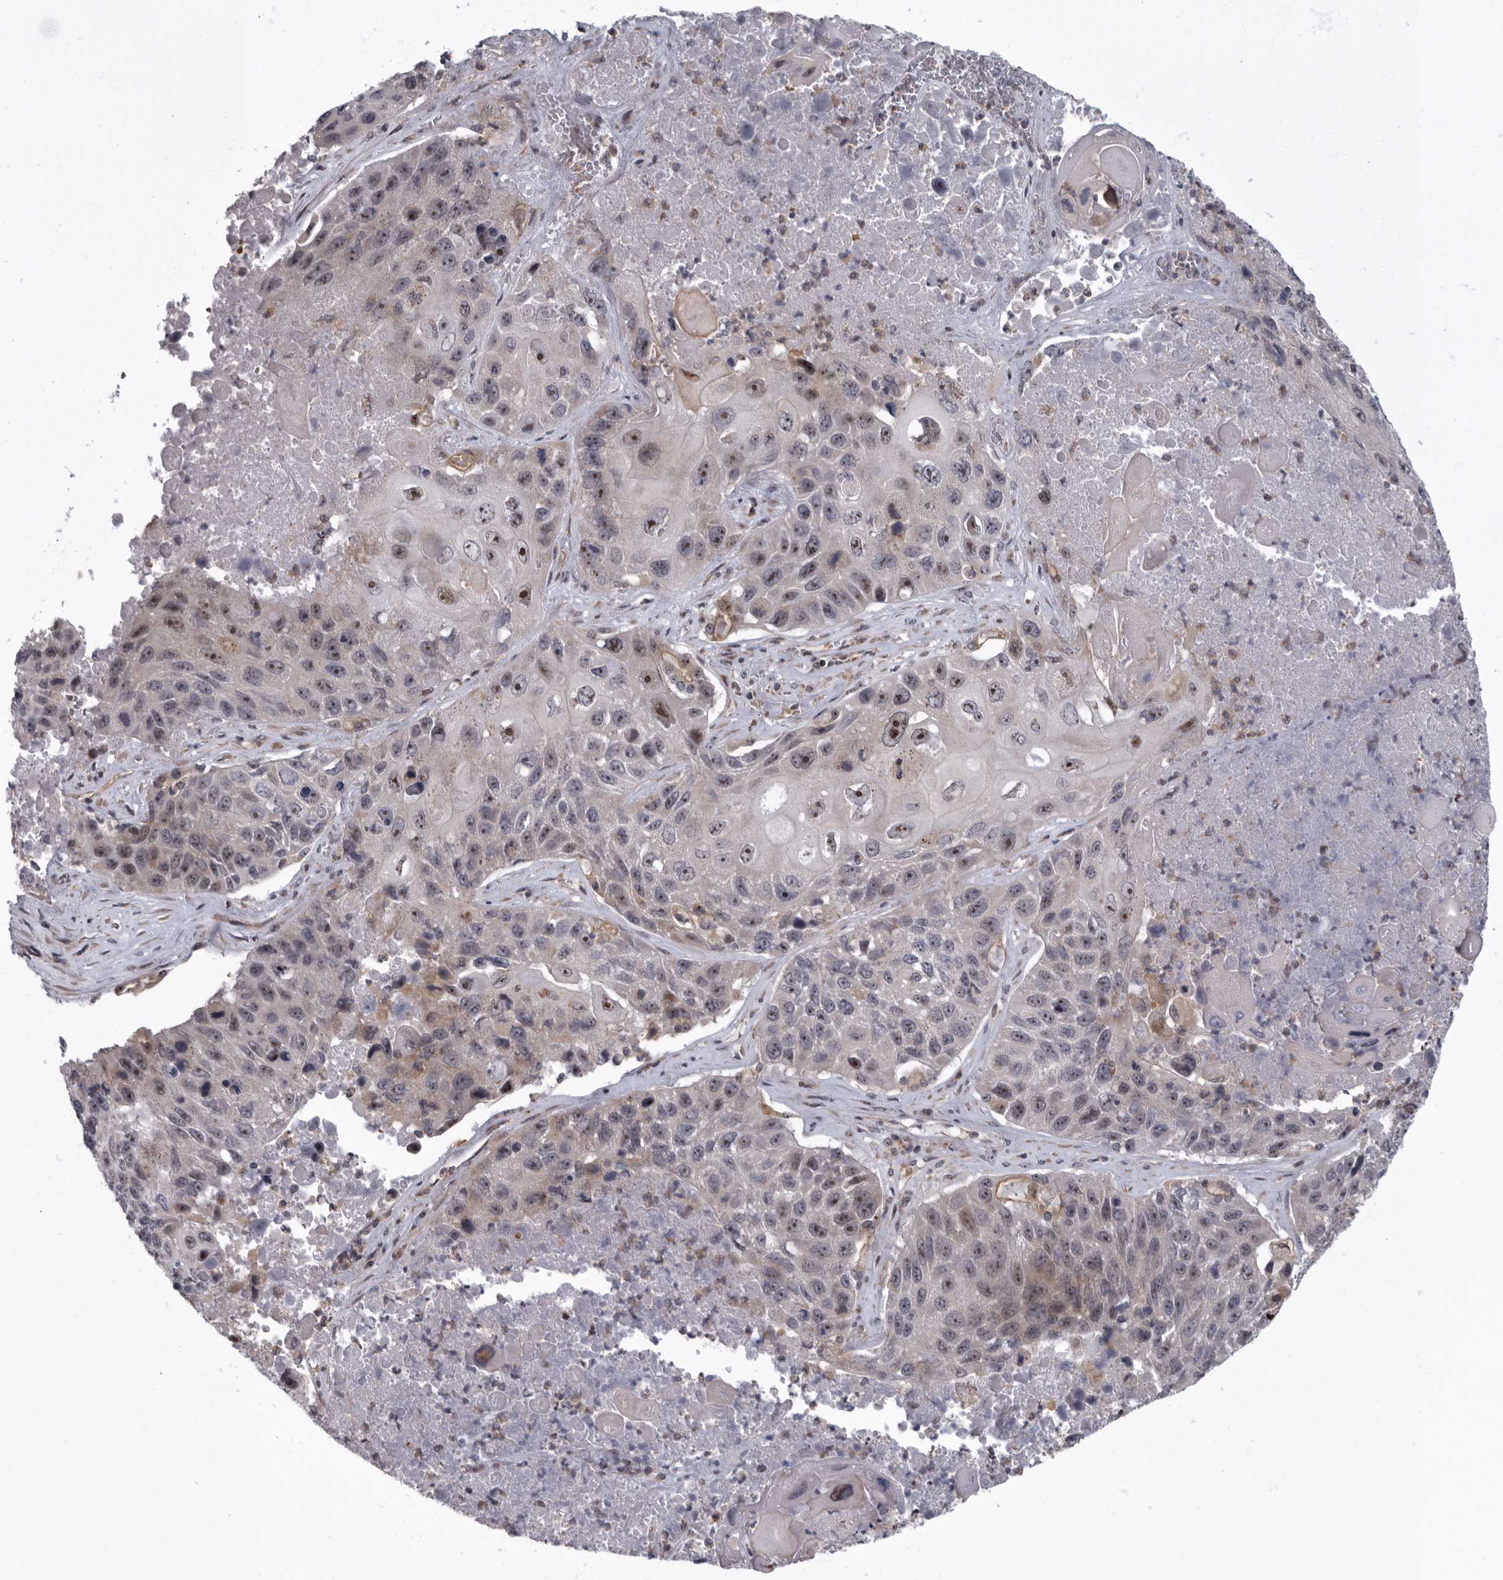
{"staining": {"intensity": "strong", "quantity": "<25%", "location": "nuclear"}, "tissue": "lung cancer", "cell_type": "Tumor cells", "image_type": "cancer", "snomed": [{"axis": "morphology", "description": "Squamous cell carcinoma, NOS"}, {"axis": "topography", "description": "Lung"}], "caption": "Immunohistochemical staining of human lung cancer (squamous cell carcinoma) reveals strong nuclear protein positivity in approximately <25% of tumor cells.", "gene": "PDCD11", "patient": {"sex": "male", "age": 61}}